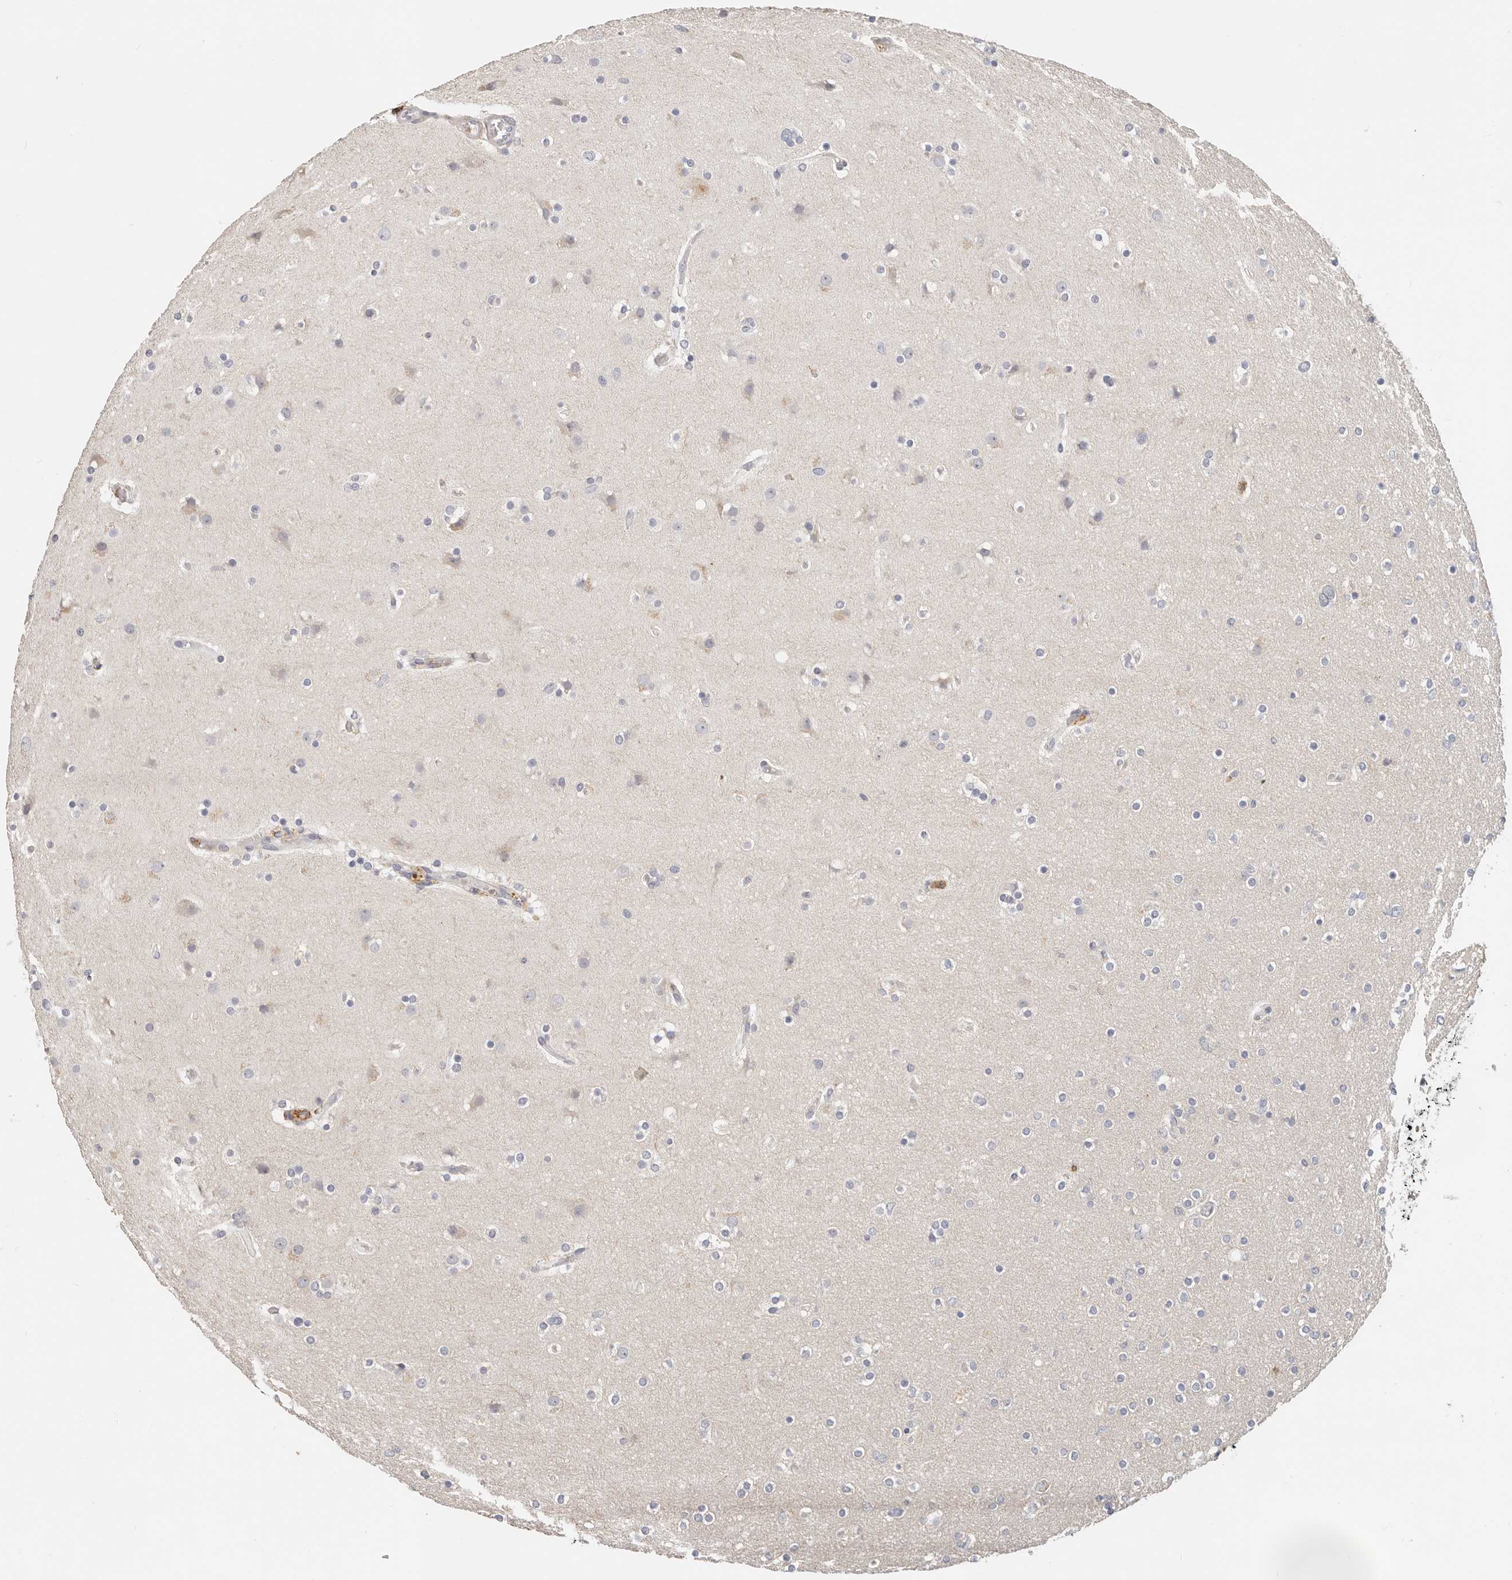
{"staining": {"intensity": "negative", "quantity": "none", "location": "none"}, "tissue": "glioma", "cell_type": "Tumor cells", "image_type": "cancer", "snomed": [{"axis": "morphology", "description": "Glioma, malignant, High grade"}, {"axis": "topography", "description": "Cerebral cortex"}], "caption": "DAB immunohistochemical staining of glioma shows no significant expression in tumor cells.", "gene": "TMEM63B", "patient": {"sex": "female", "age": 36}}